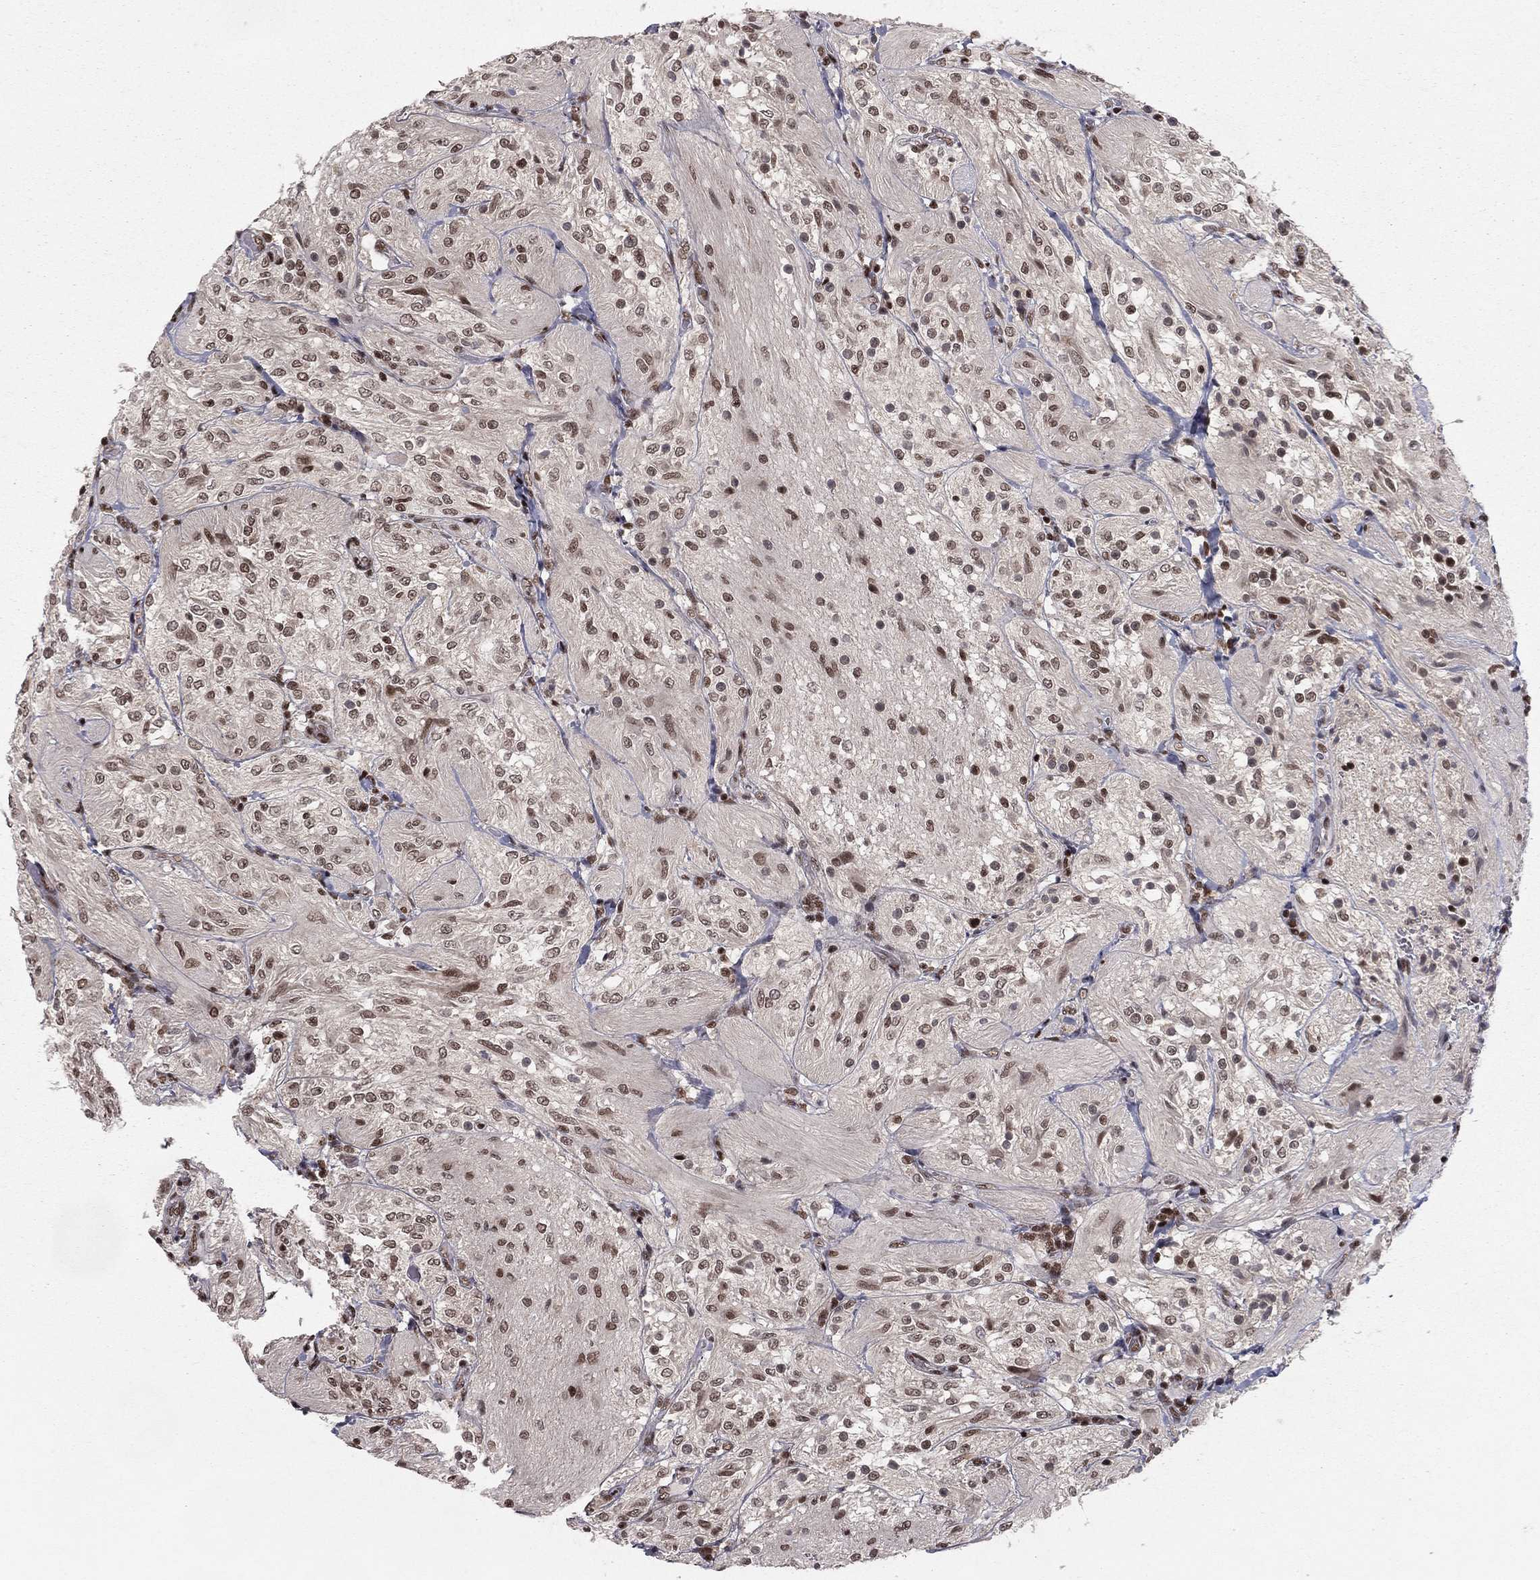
{"staining": {"intensity": "weak", "quantity": "25%-75%", "location": "nuclear"}, "tissue": "glioma", "cell_type": "Tumor cells", "image_type": "cancer", "snomed": [{"axis": "morphology", "description": "Glioma, malignant, Low grade"}, {"axis": "topography", "description": "Brain"}], "caption": "The immunohistochemical stain highlights weak nuclear staining in tumor cells of low-grade glioma (malignant) tissue.", "gene": "NFYB", "patient": {"sex": "male", "age": 3}}